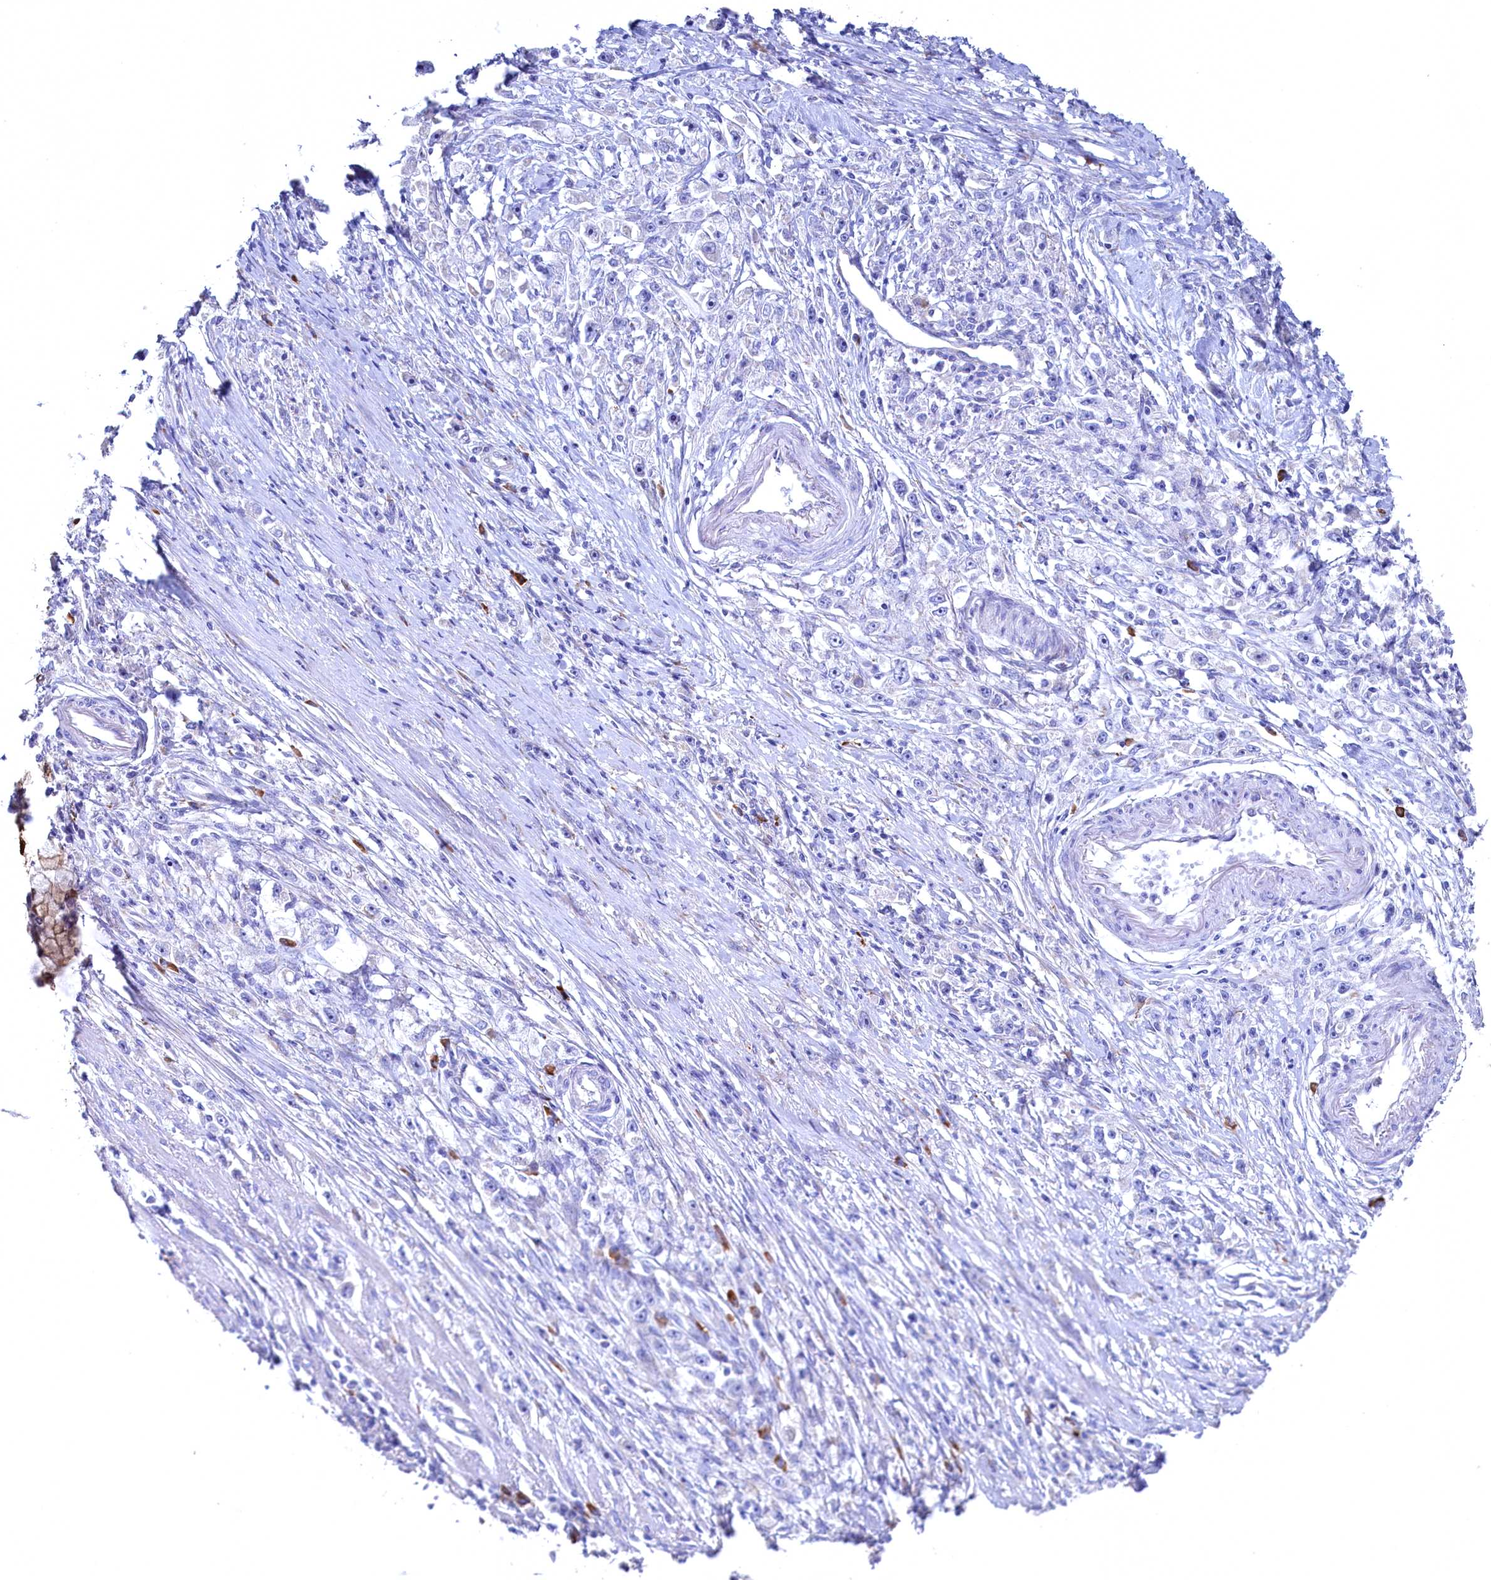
{"staining": {"intensity": "negative", "quantity": "none", "location": "none"}, "tissue": "stomach cancer", "cell_type": "Tumor cells", "image_type": "cancer", "snomed": [{"axis": "morphology", "description": "Adenocarcinoma, NOS"}, {"axis": "topography", "description": "Stomach"}], "caption": "A micrograph of human stomach cancer (adenocarcinoma) is negative for staining in tumor cells. (Immunohistochemistry, brightfield microscopy, high magnification).", "gene": "CBLIF", "patient": {"sex": "female", "age": 59}}